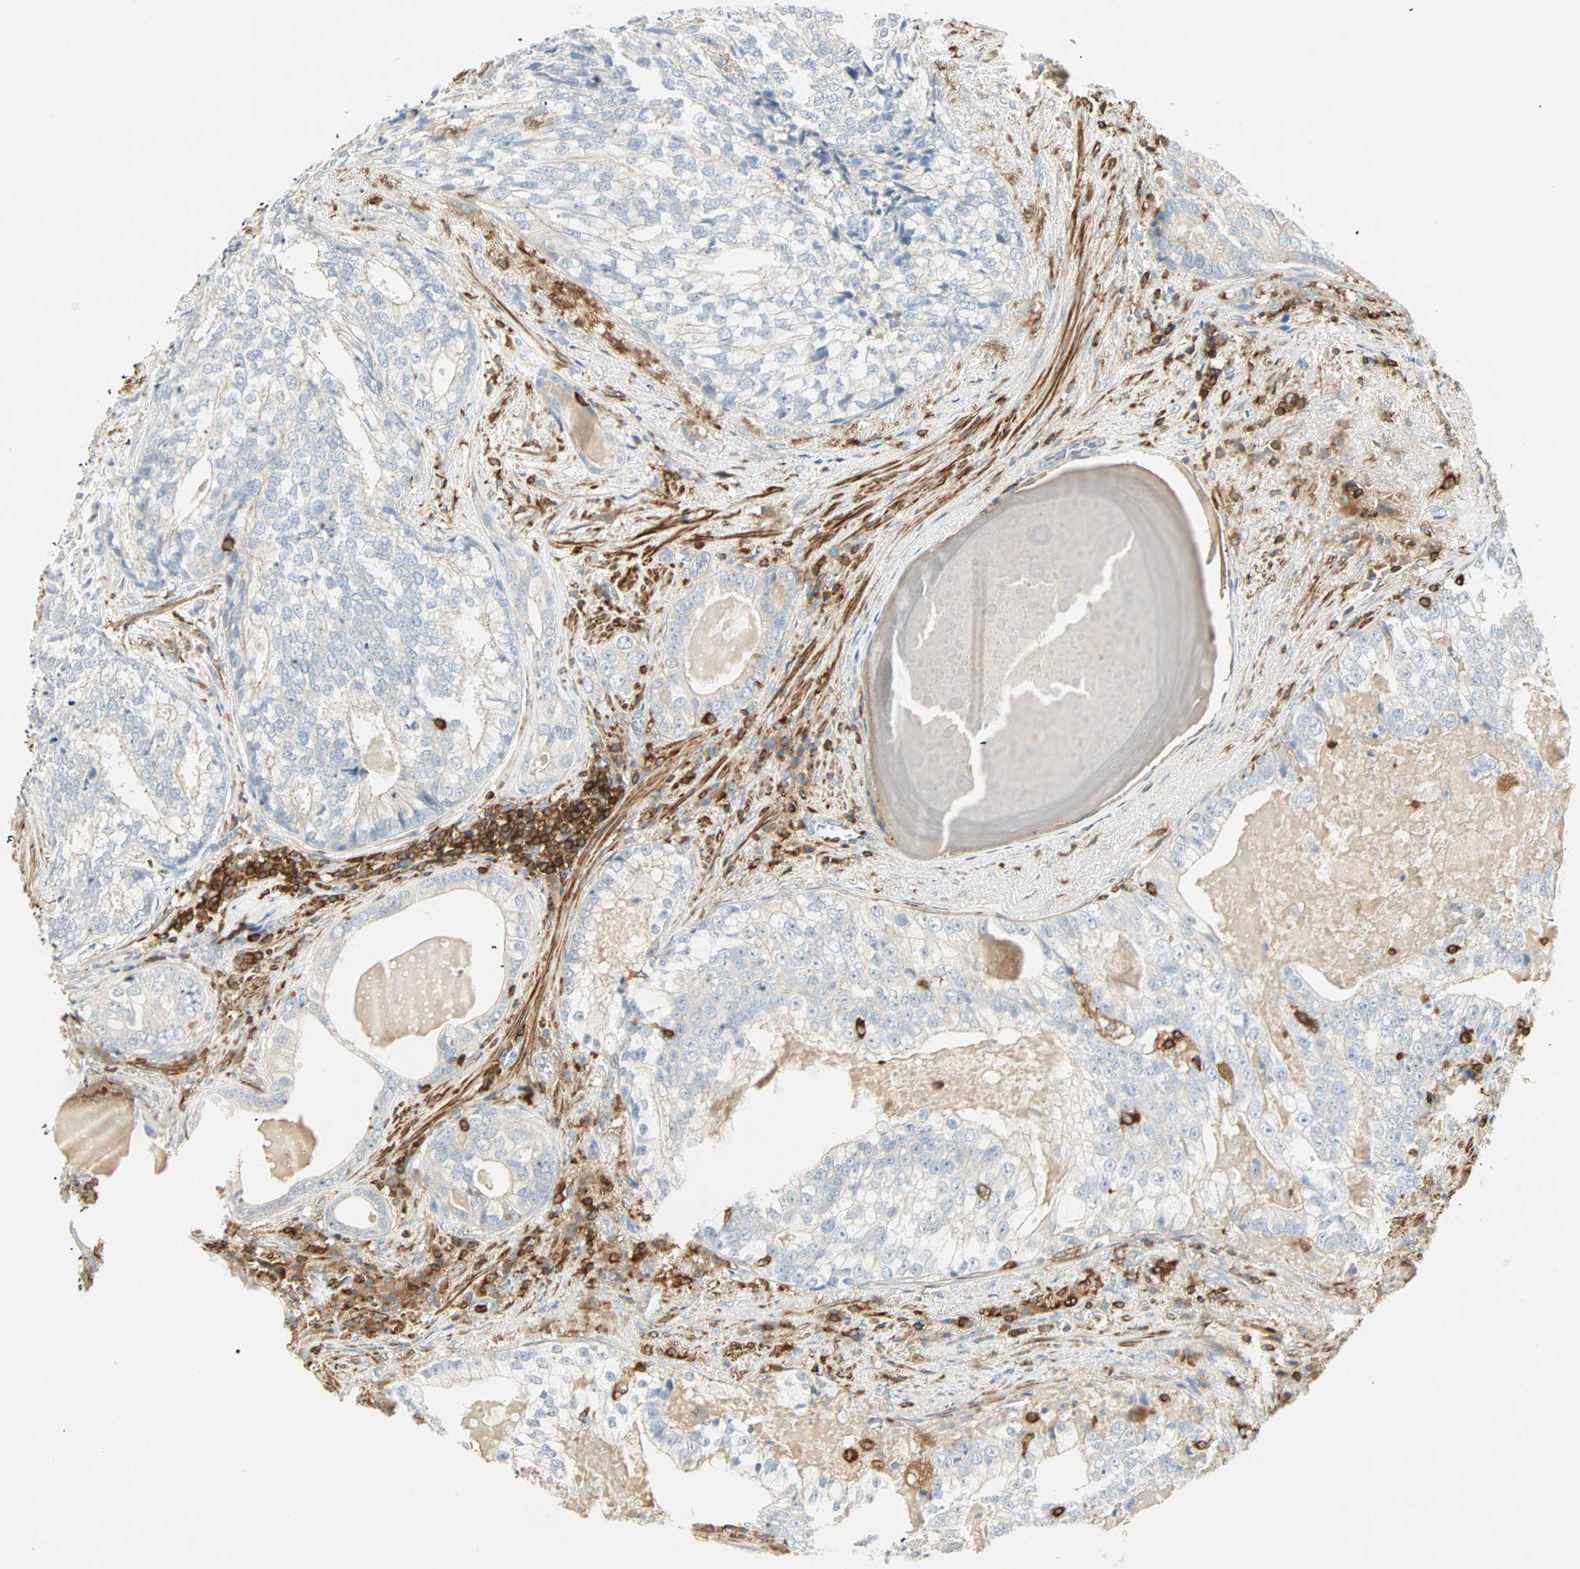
{"staining": {"intensity": "negative", "quantity": "none", "location": "none"}, "tissue": "prostate cancer", "cell_type": "Tumor cells", "image_type": "cancer", "snomed": [{"axis": "morphology", "description": "Adenocarcinoma, High grade"}, {"axis": "topography", "description": "Prostate"}], "caption": "IHC of prostate cancer (high-grade adenocarcinoma) reveals no staining in tumor cells.", "gene": "FMNL1", "patient": {"sex": "male", "age": 66}}